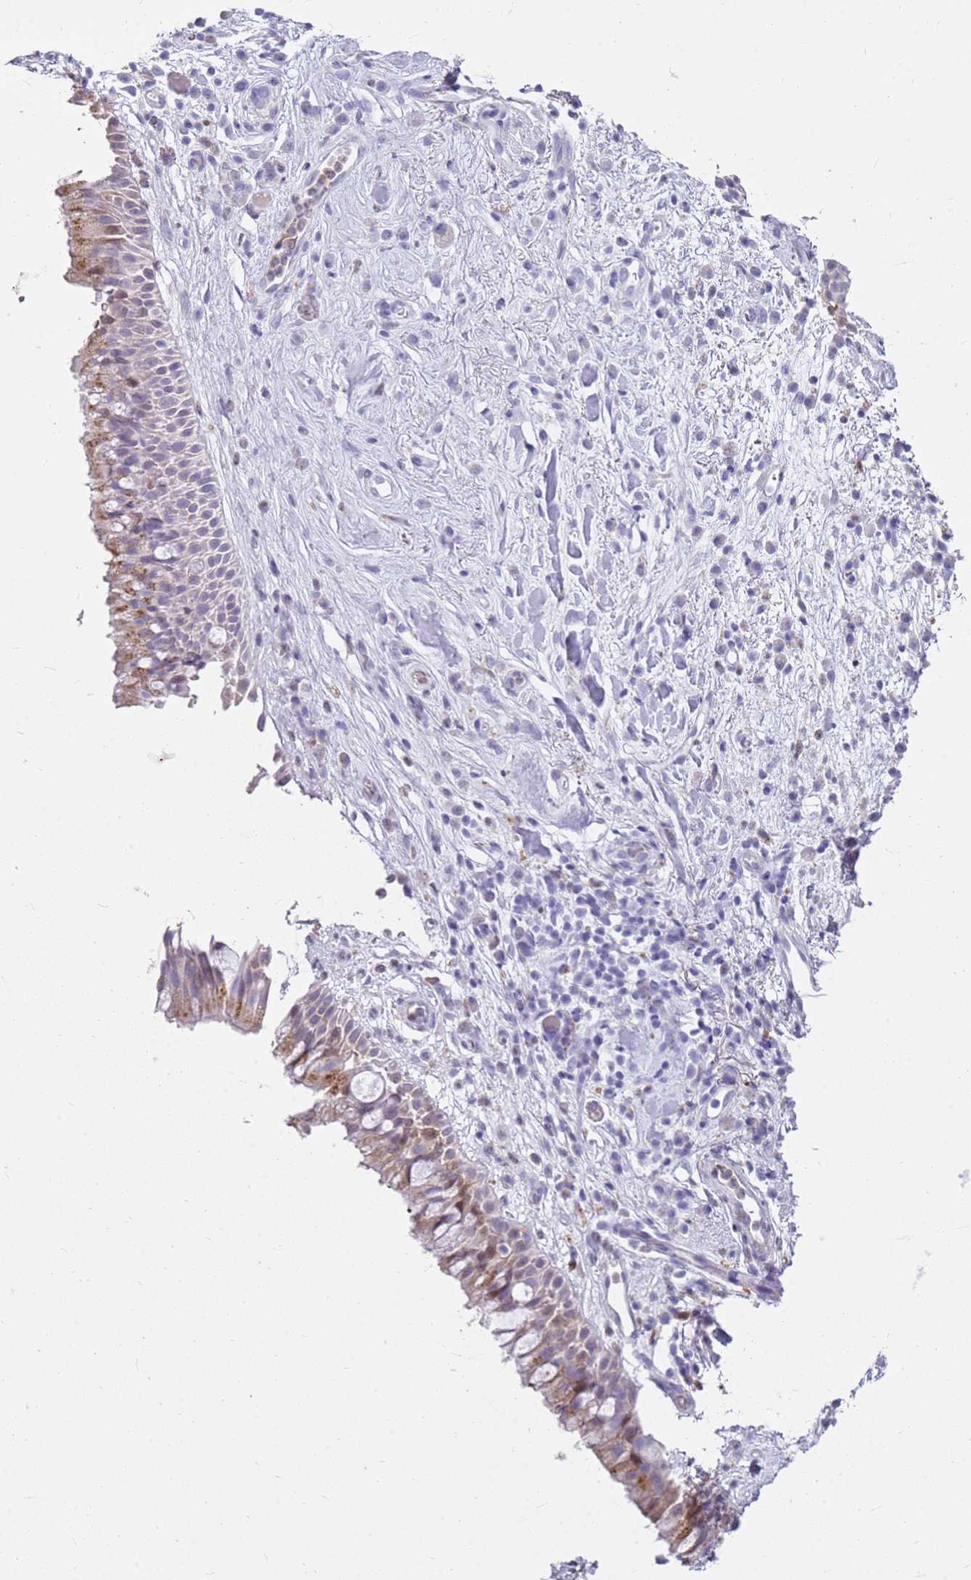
{"staining": {"intensity": "moderate", "quantity": "<25%", "location": "cytoplasmic/membranous"}, "tissue": "nasopharynx", "cell_type": "Respiratory epithelial cells", "image_type": "normal", "snomed": [{"axis": "morphology", "description": "Normal tissue, NOS"}, {"axis": "morphology", "description": "Squamous cell carcinoma, NOS"}, {"axis": "topography", "description": "Nasopharynx"}, {"axis": "topography", "description": "Head-Neck"}], "caption": "This is a photomicrograph of immunohistochemistry staining of unremarkable nasopharynx, which shows moderate expression in the cytoplasmic/membranous of respiratory epithelial cells.", "gene": "CSTA", "patient": {"sex": "male", "age": 85}}